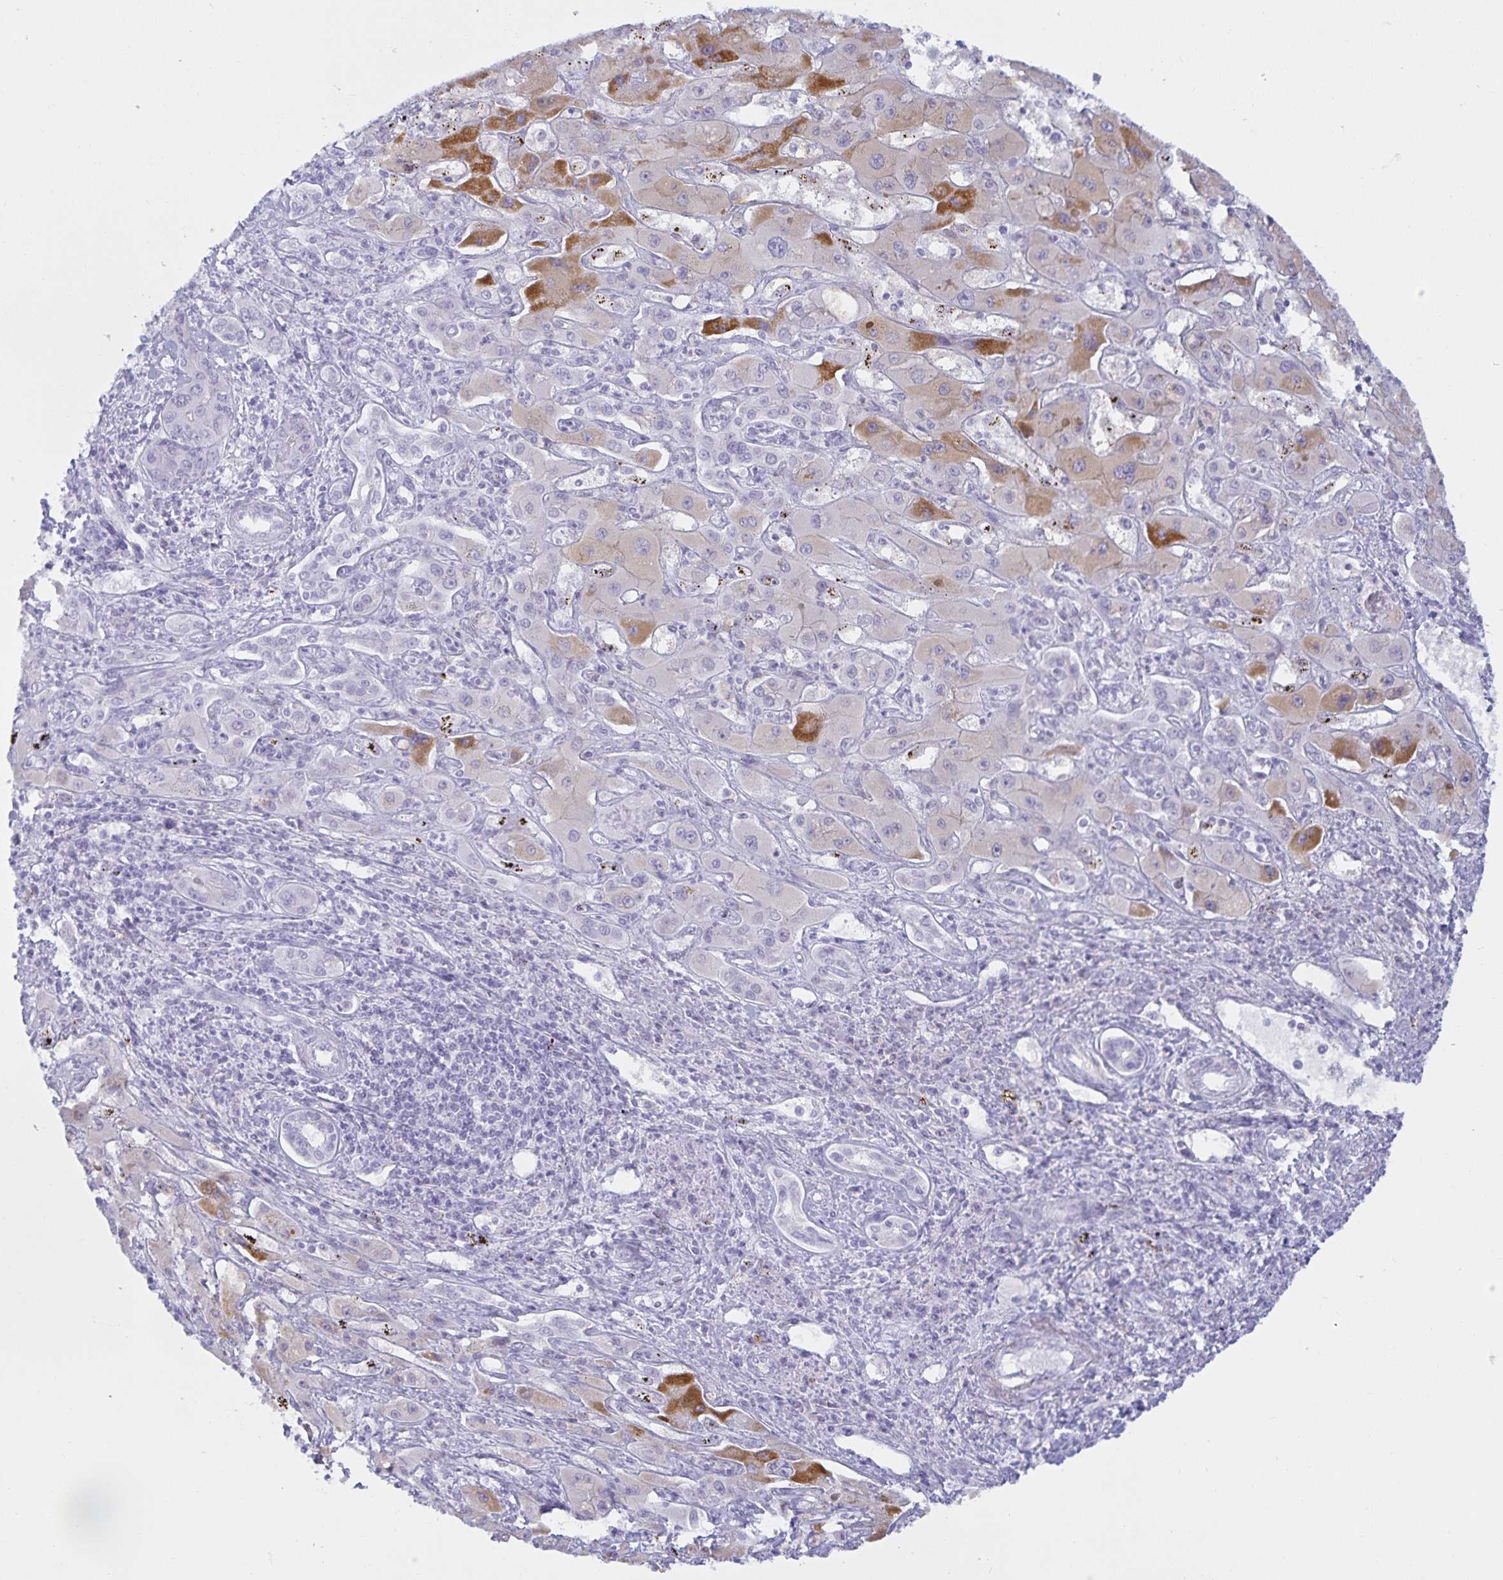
{"staining": {"intensity": "negative", "quantity": "none", "location": "none"}, "tissue": "liver cancer", "cell_type": "Tumor cells", "image_type": "cancer", "snomed": [{"axis": "morphology", "description": "Cholangiocarcinoma"}, {"axis": "topography", "description": "Liver"}], "caption": "This is a histopathology image of immunohistochemistry (IHC) staining of liver cholangiocarcinoma, which shows no expression in tumor cells.", "gene": "MON2", "patient": {"sex": "male", "age": 67}}